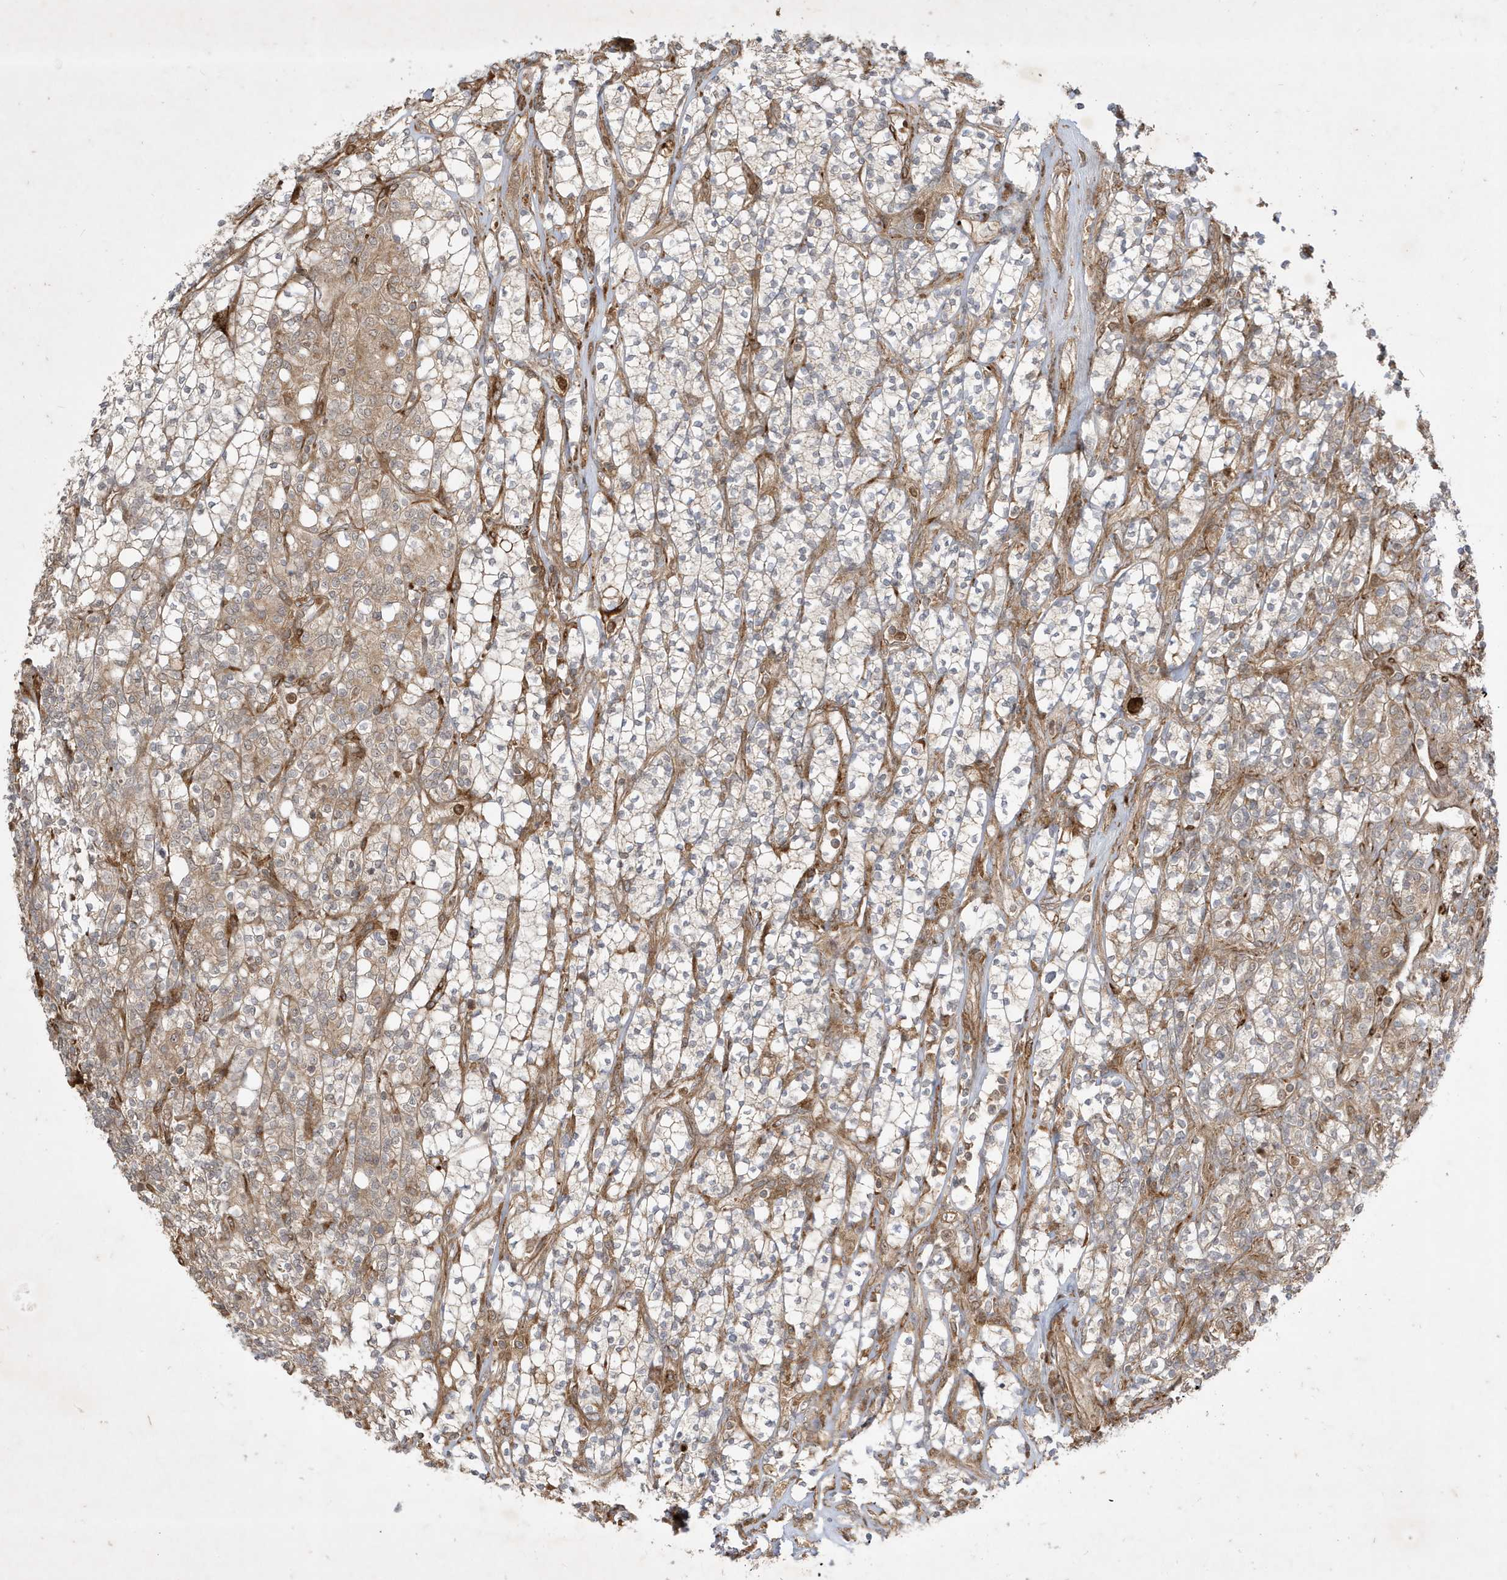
{"staining": {"intensity": "moderate", "quantity": "<25%", "location": "cytoplasmic/membranous"}, "tissue": "renal cancer", "cell_type": "Tumor cells", "image_type": "cancer", "snomed": [{"axis": "morphology", "description": "Adenocarcinoma, NOS"}, {"axis": "topography", "description": "Kidney"}], "caption": "Renal cancer stained for a protein (brown) demonstrates moderate cytoplasmic/membranous positive expression in approximately <25% of tumor cells.", "gene": "IFT57", "patient": {"sex": "male", "age": 77}}